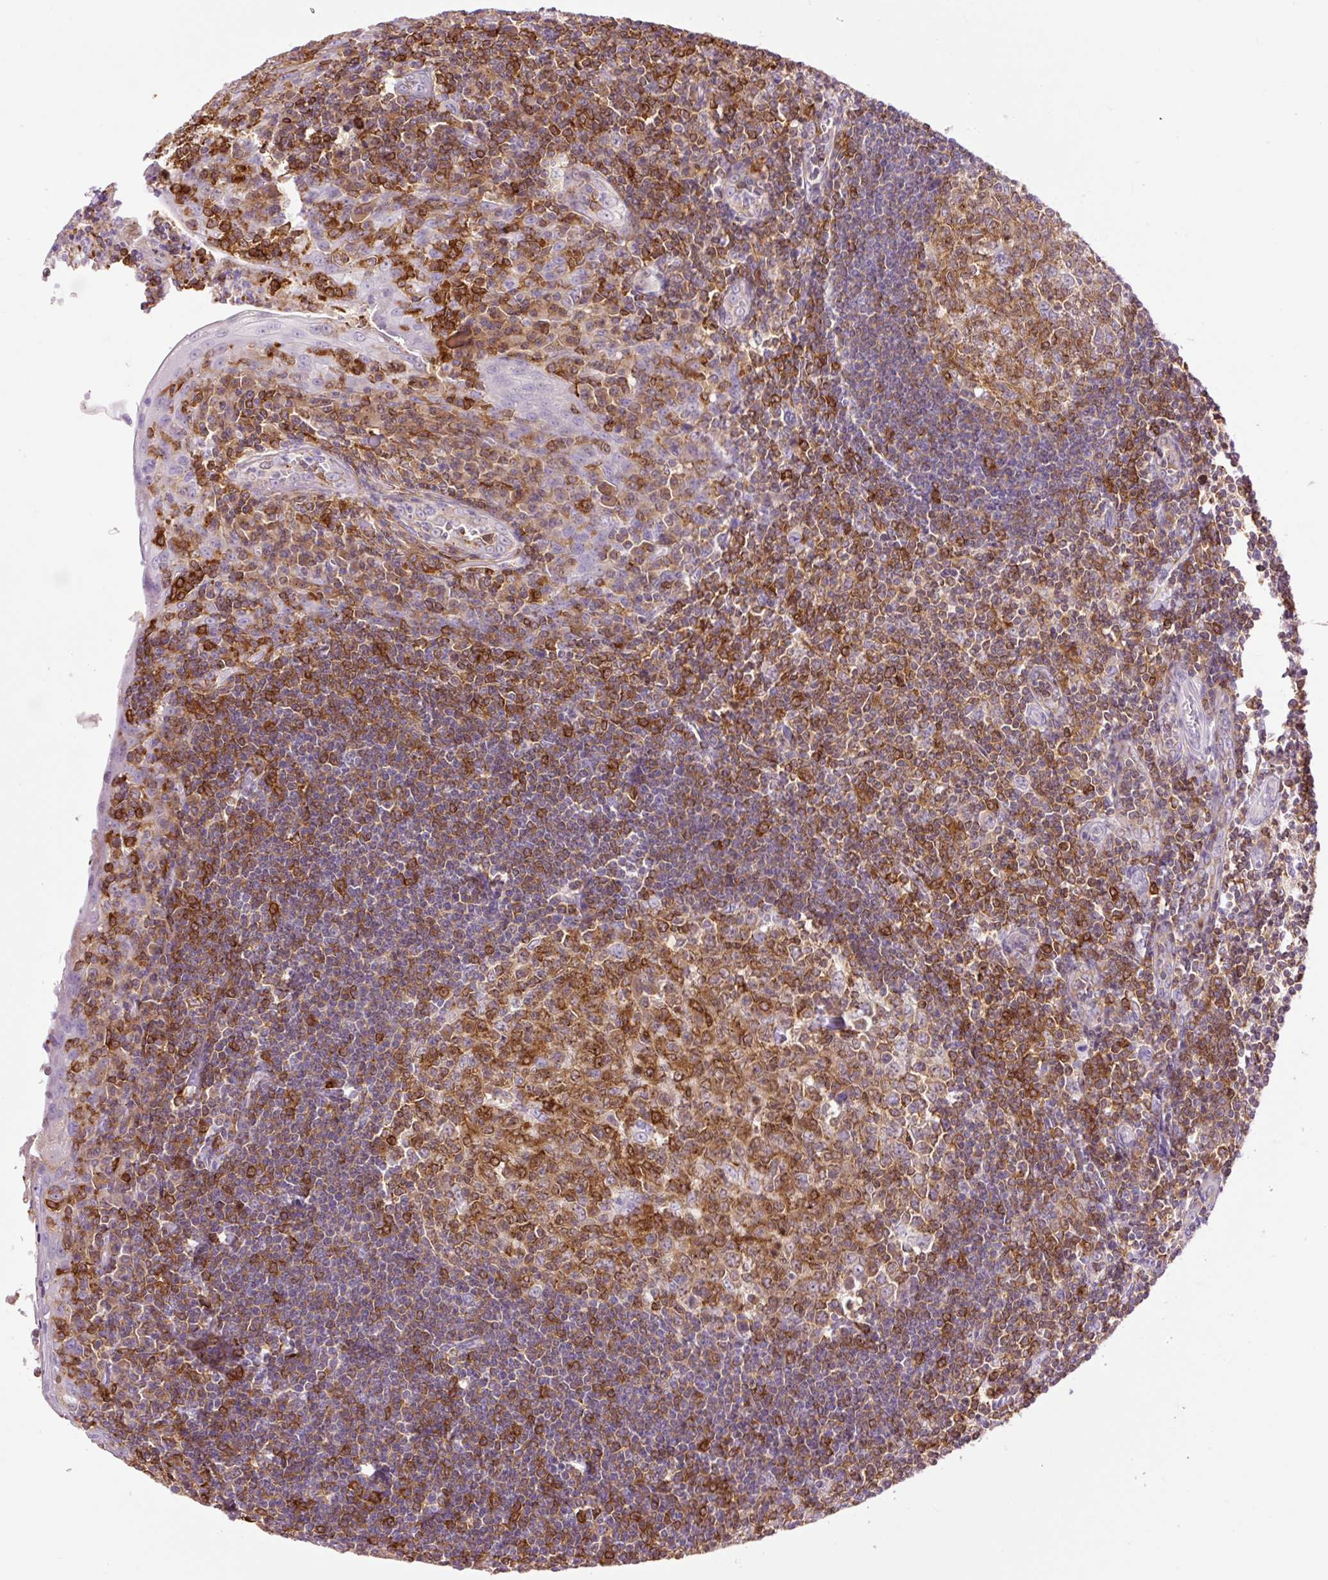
{"staining": {"intensity": "strong", "quantity": "25%-75%", "location": "cytoplasmic/membranous"}, "tissue": "tonsil", "cell_type": "Germinal center cells", "image_type": "normal", "snomed": [{"axis": "morphology", "description": "Normal tissue, NOS"}, {"axis": "topography", "description": "Tonsil"}], "caption": "A high-resolution histopathology image shows IHC staining of benign tonsil, which demonstrates strong cytoplasmic/membranous positivity in about 25%-75% of germinal center cells. (DAB (3,3'-diaminobenzidine) = brown stain, brightfield microscopy at high magnification).", "gene": "CD83", "patient": {"sex": "male", "age": 27}}